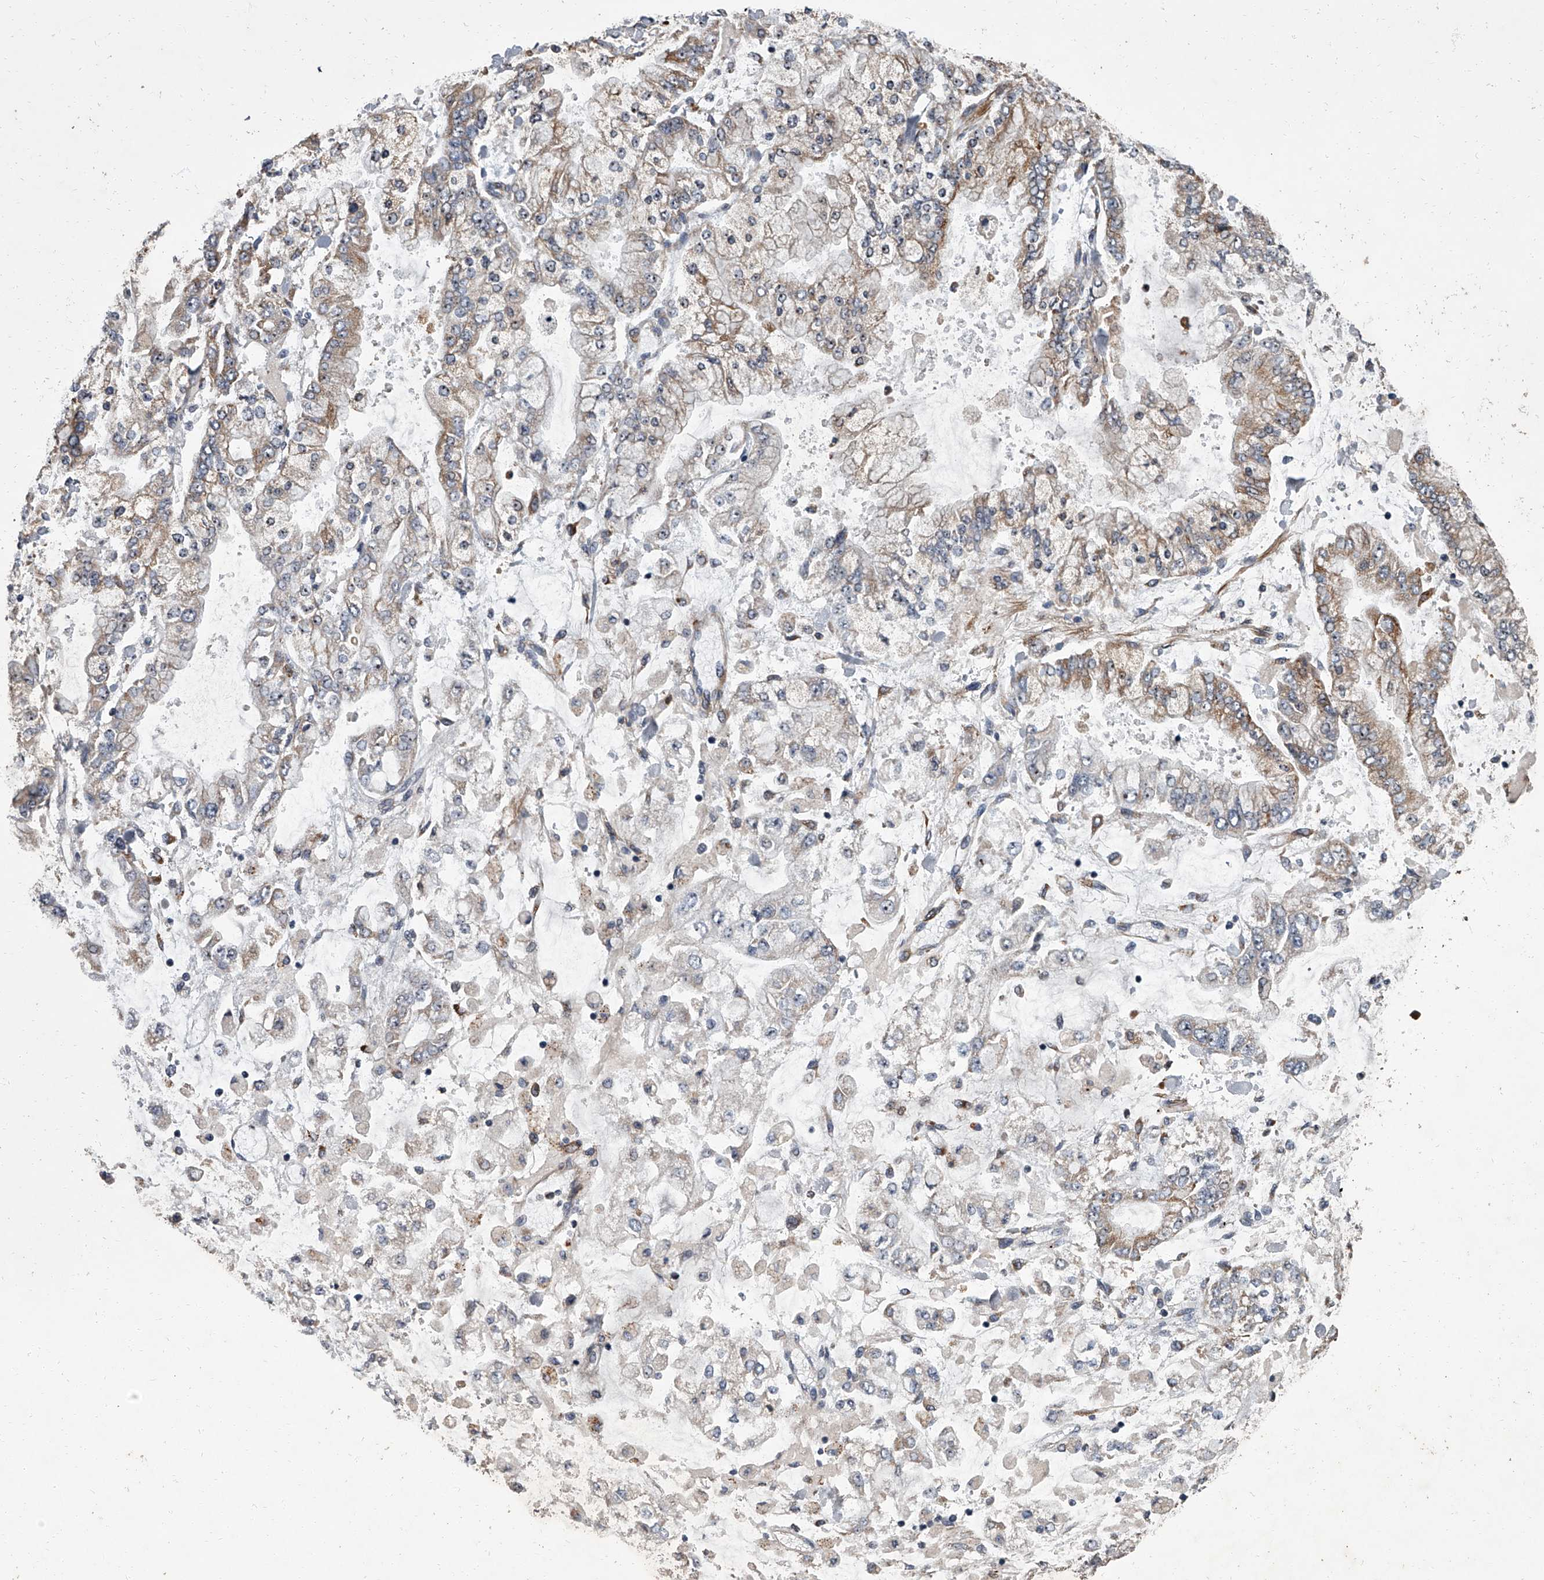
{"staining": {"intensity": "weak", "quantity": "25%-75%", "location": "cytoplasmic/membranous"}, "tissue": "stomach cancer", "cell_type": "Tumor cells", "image_type": "cancer", "snomed": [{"axis": "morphology", "description": "Normal tissue, NOS"}, {"axis": "morphology", "description": "Adenocarcinoma, NOS"}, {"axis": "topography", "description": "Stomach, upper"}, {"axis": "topography", "description": "Stomach"}], "caption": "An immunohistochemistry image of neoplastic tissue is shown. Protein staining in brown highlights weak cytoplasmic/membranous positivity in stomach cancer (adenocarcinoma) within tumor cells.", "gene": "SIRT4", "patient": {"sex": "male", "age": 76}}